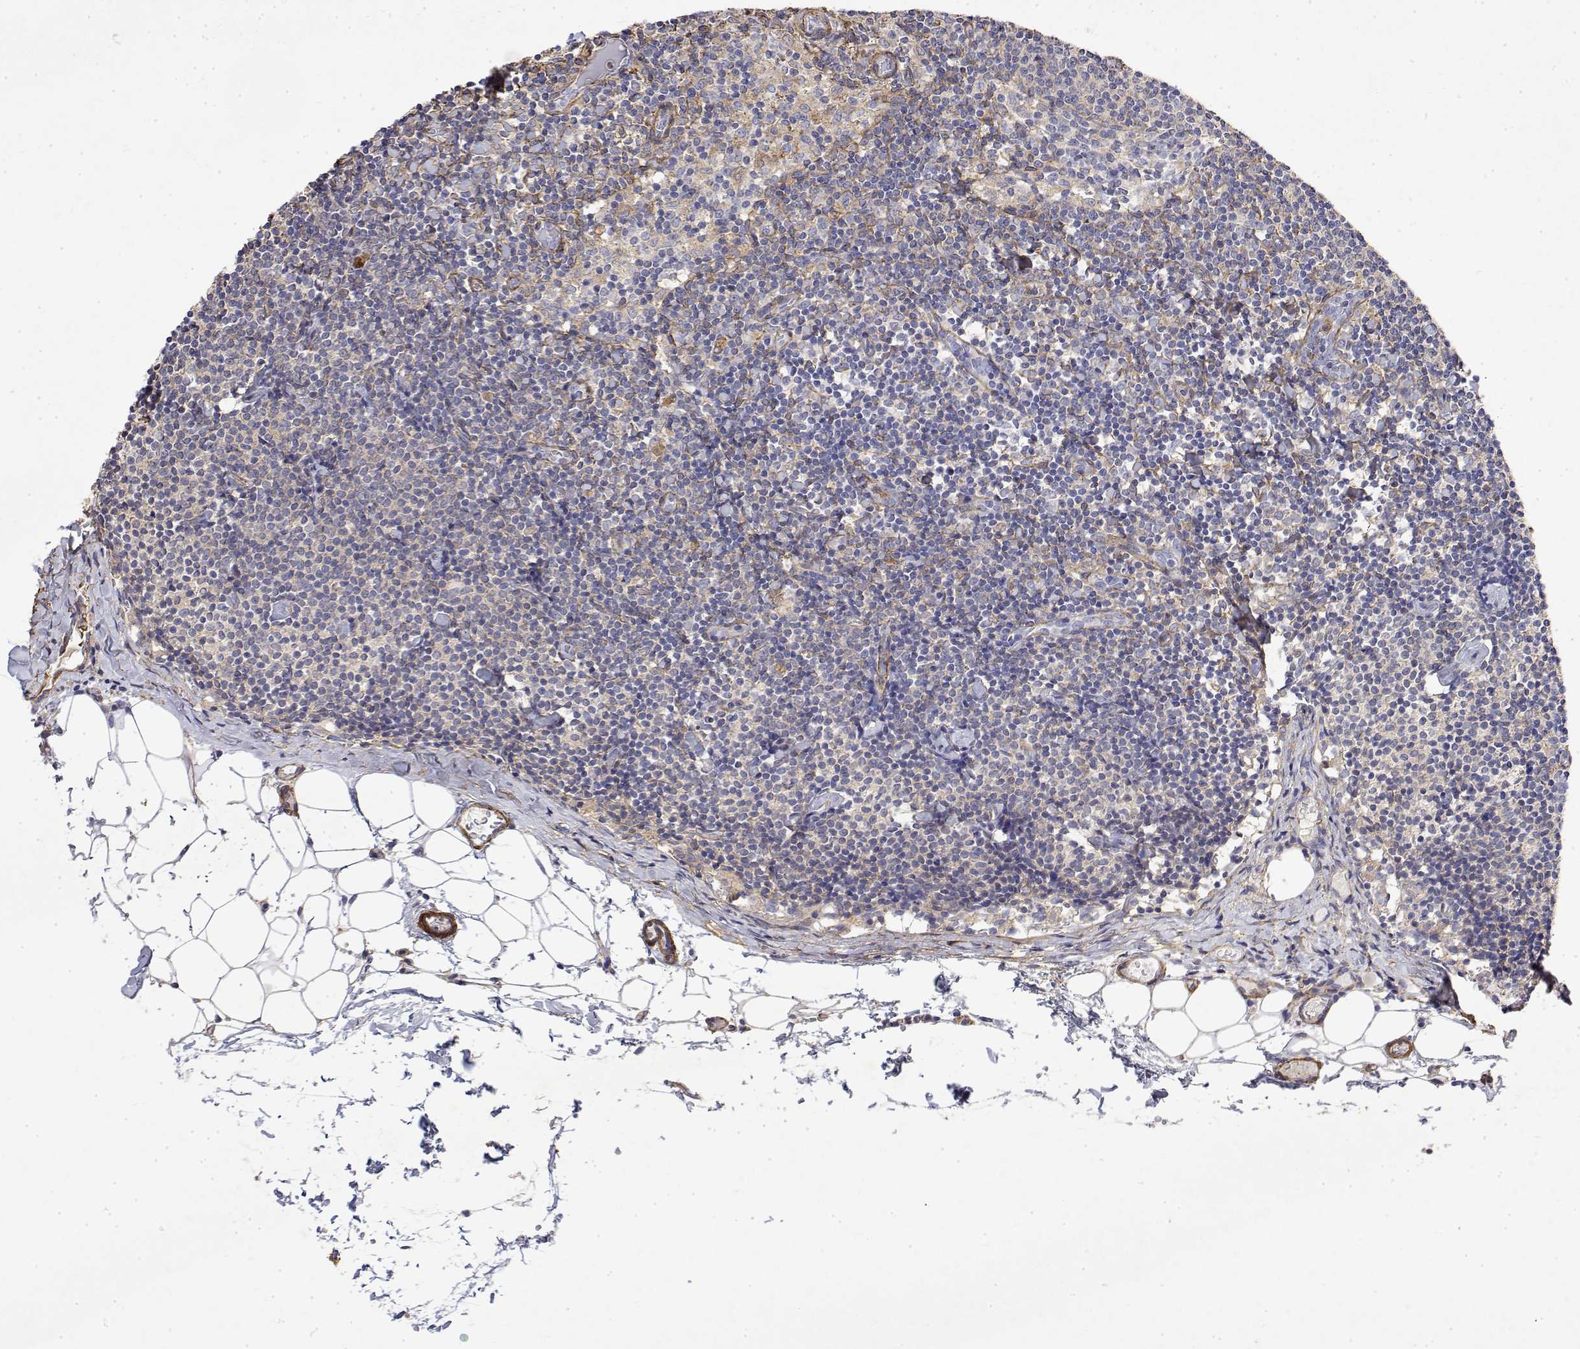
{"staining": {"intensity": "negative", "quantity": "none", "location": "none"}, "tissue": "lymph node", "cell_type": "Germinal center cells", "image_type": "normal", "snomed": [{"axis": "morphology", "description": "Normal tissue, NOS"}, {"axis": "topography", "description": "Lymph node"}], "caption": "Micrograph shows no significant protein expression in germinal center cells of unremarkable lymph node. (DAB immunohistochemistry, high magnification).", "gene": "SOWAHD", "patient": {"sex": "female", "age": 41}}